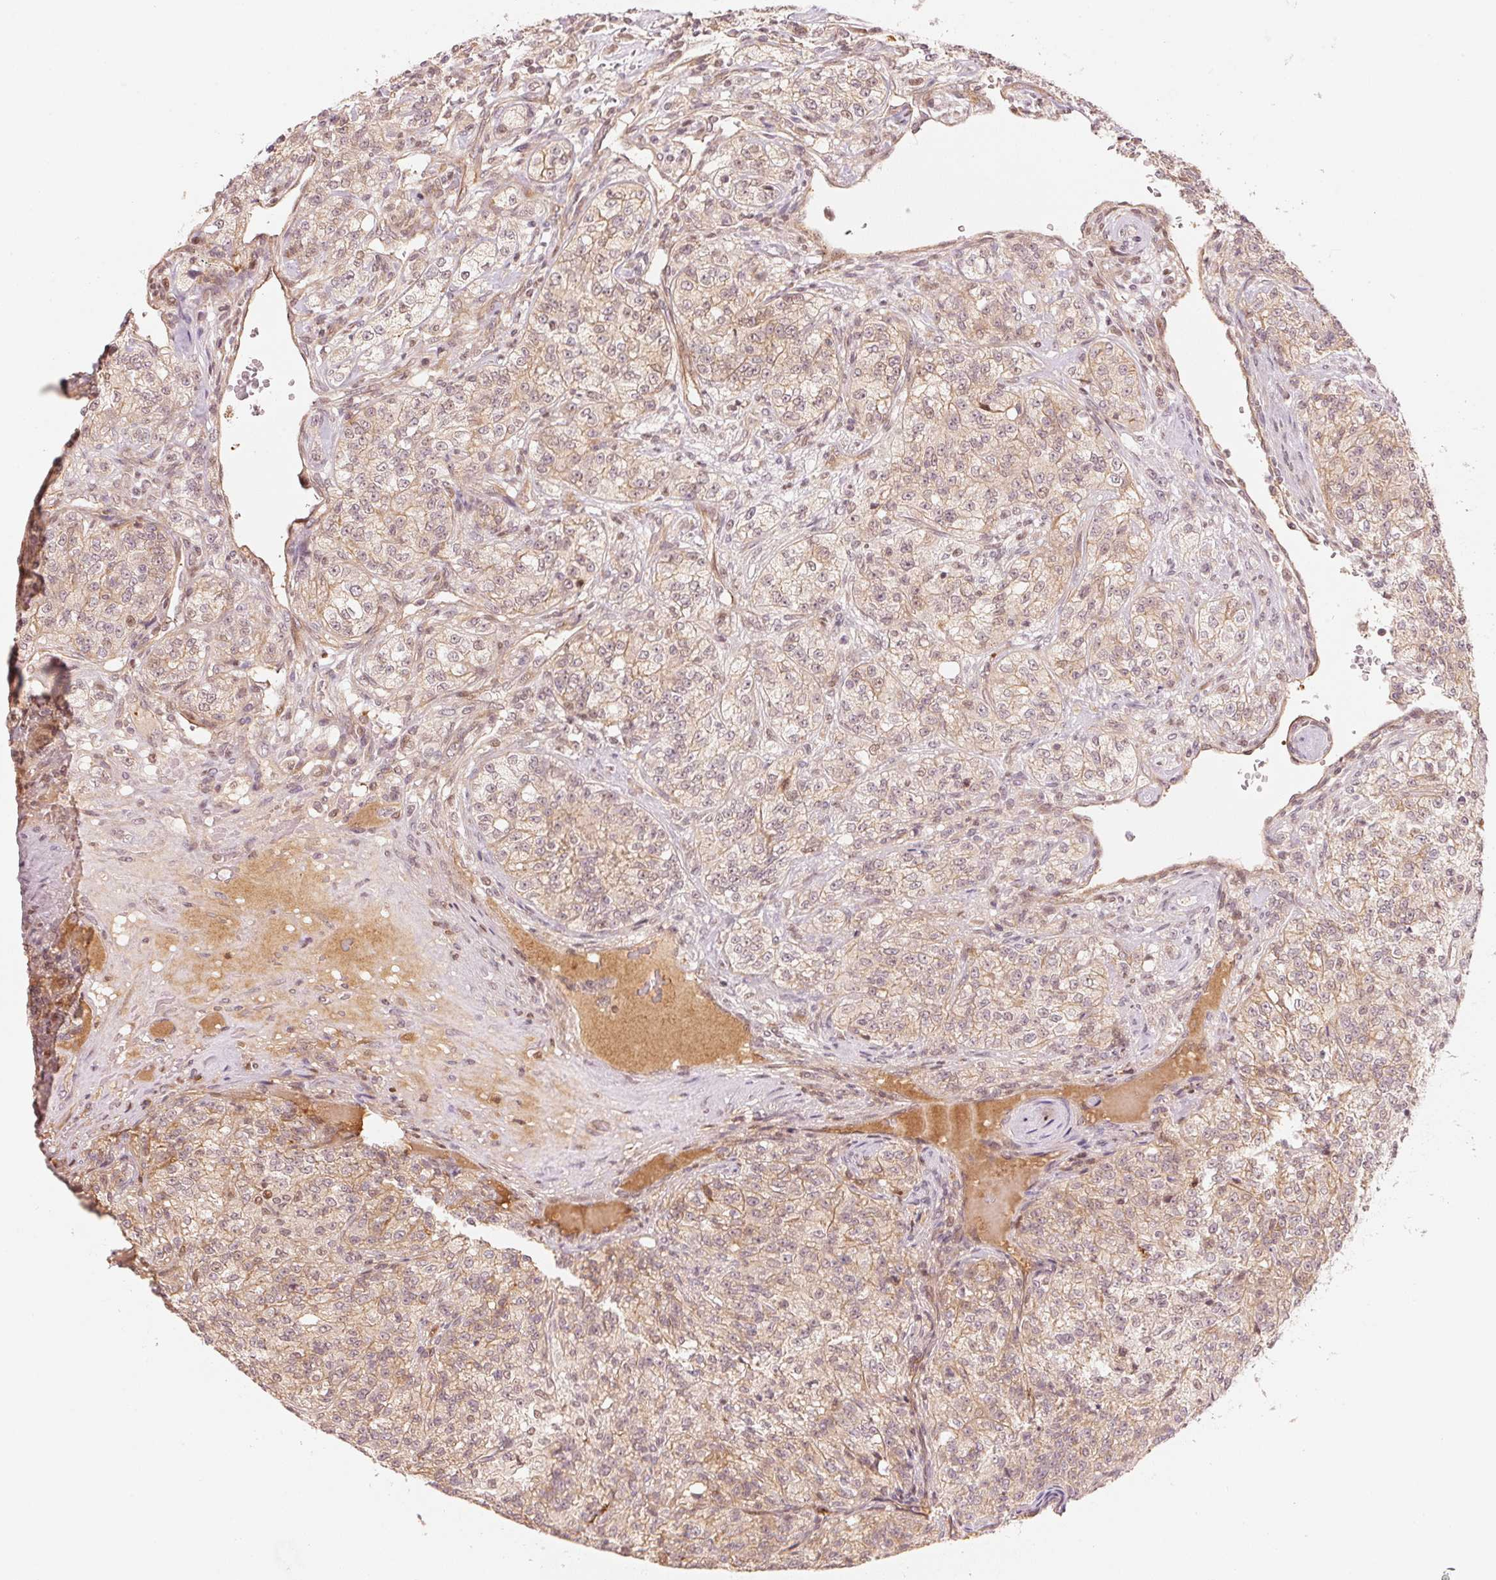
{"staining": {"intensity": "weak", "quantity": "<25%", "location": "cytoplasmic/membranous"}, "tissue": "renal cancer", "cell_type": "Tumor cells", "image_type": "cancer", "snomed": [{"axis": "morphology", "description": "Adenocarcinoma, NOS"}, {"axis": "topography", "description": "Kidney"}], "caption": "This is an immunohistochemistry micrograph of adenocarcinoma (renal). There is no positivity in tumor cells.", "gene": "PRKN", "patient": {"sex": "female", "age": 63}}